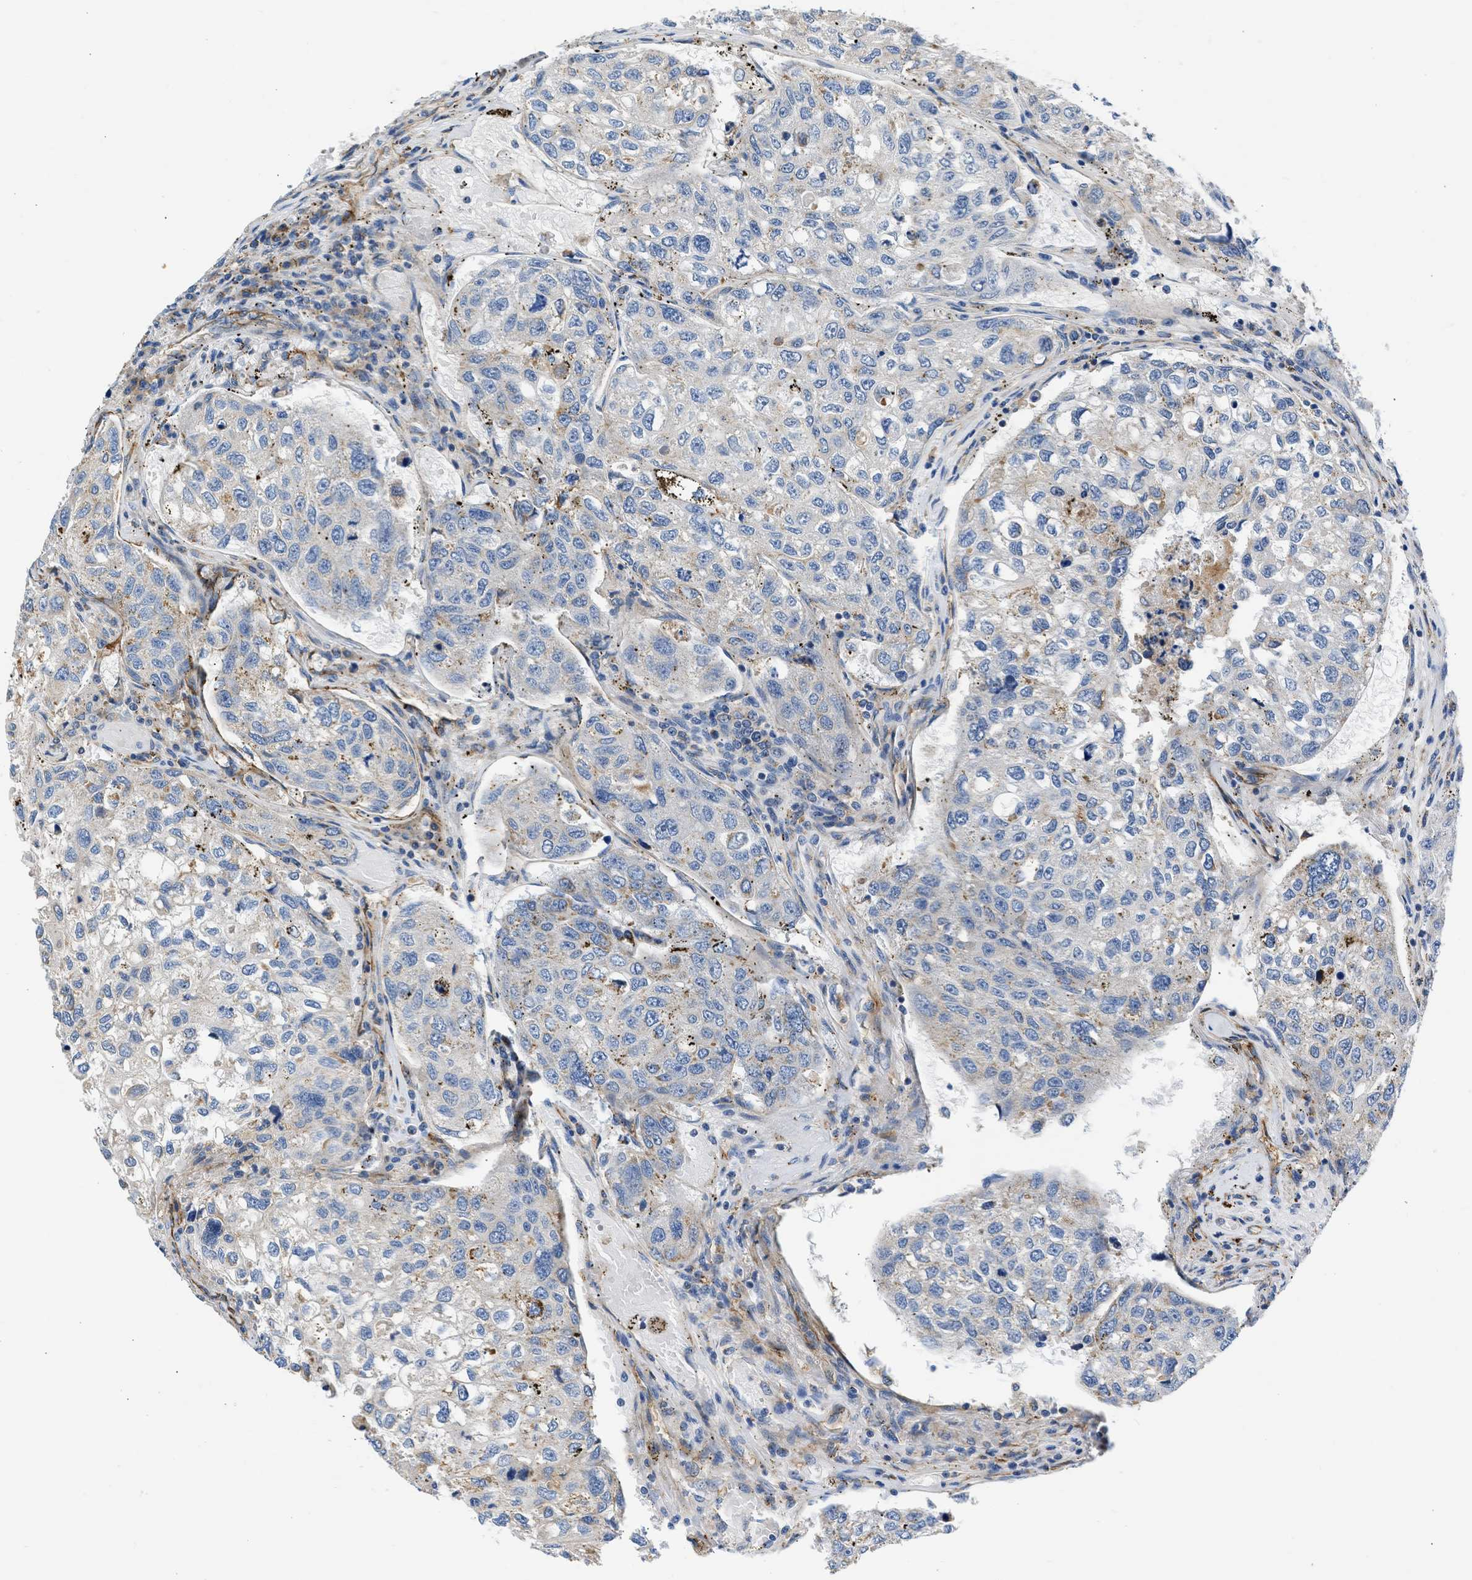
{"staining": {"intensity": "weak", "quantity": "25%-75%", "location": "cytoplasmic/membranous"}, "tissue": "urothelial cancer", "cell_type": "Tumor cells", "image_type": "cancer", "snomed": [{"axis": "morphology", "description": "Urothelial carcinoma, High grade"}, {"axis": "topography", "description": "Lymph node"}, {"axis": "topography", "description": "Urinary bladder"}], "caption": "DAB (3,3'-diaminobenzidine) immunohistochemical staining of human urothelial carcinoma (high-grade) reveals weak cytoplasmic/membranous protein staining in about 25%-75% of tumor cells.", "gene": "ULK4", "patient": {"sex": "male", "age": 51}}